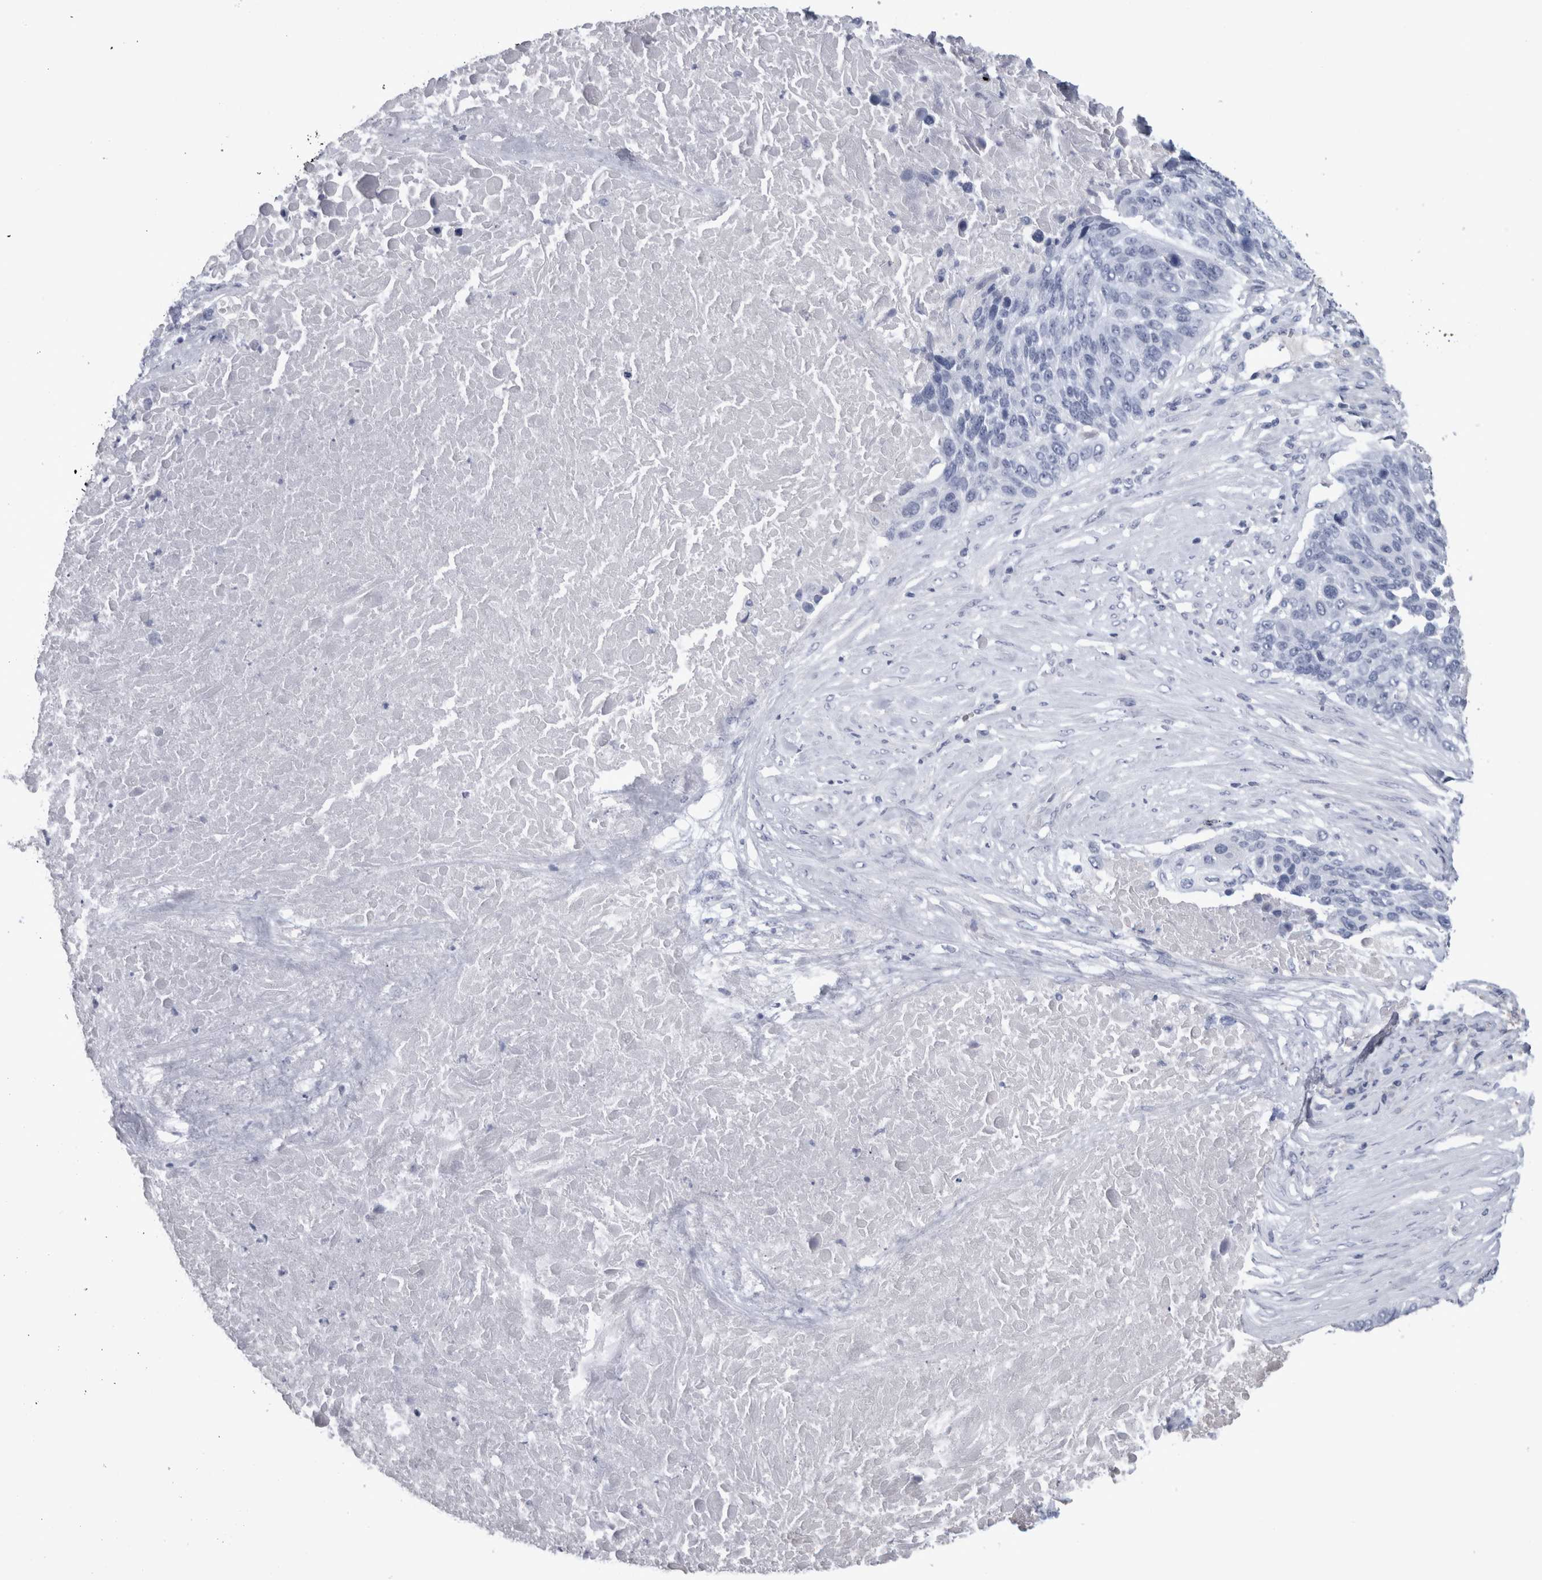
{"staining": {"intensity": "negative", "quantity": "none", "location": "none"}, "tissue": "lung cancer", "cell_type": "Tumor cells", "image_type": "cancer", "snomed": [{"axis": "morphology", "description": "Squamous cell carcinoma, NOS"}, {"axis": "topography", "description": "Lung"}], "caption": "Immunohistochemistry (IHC) micrograph of neoplastic tissue: human lung squamous cell carcinoma stained with DAB demonstrates no significant protein staining in tumor cells.", "gene": "PAX5", "patient": {"sex": "male", "age": 66}}